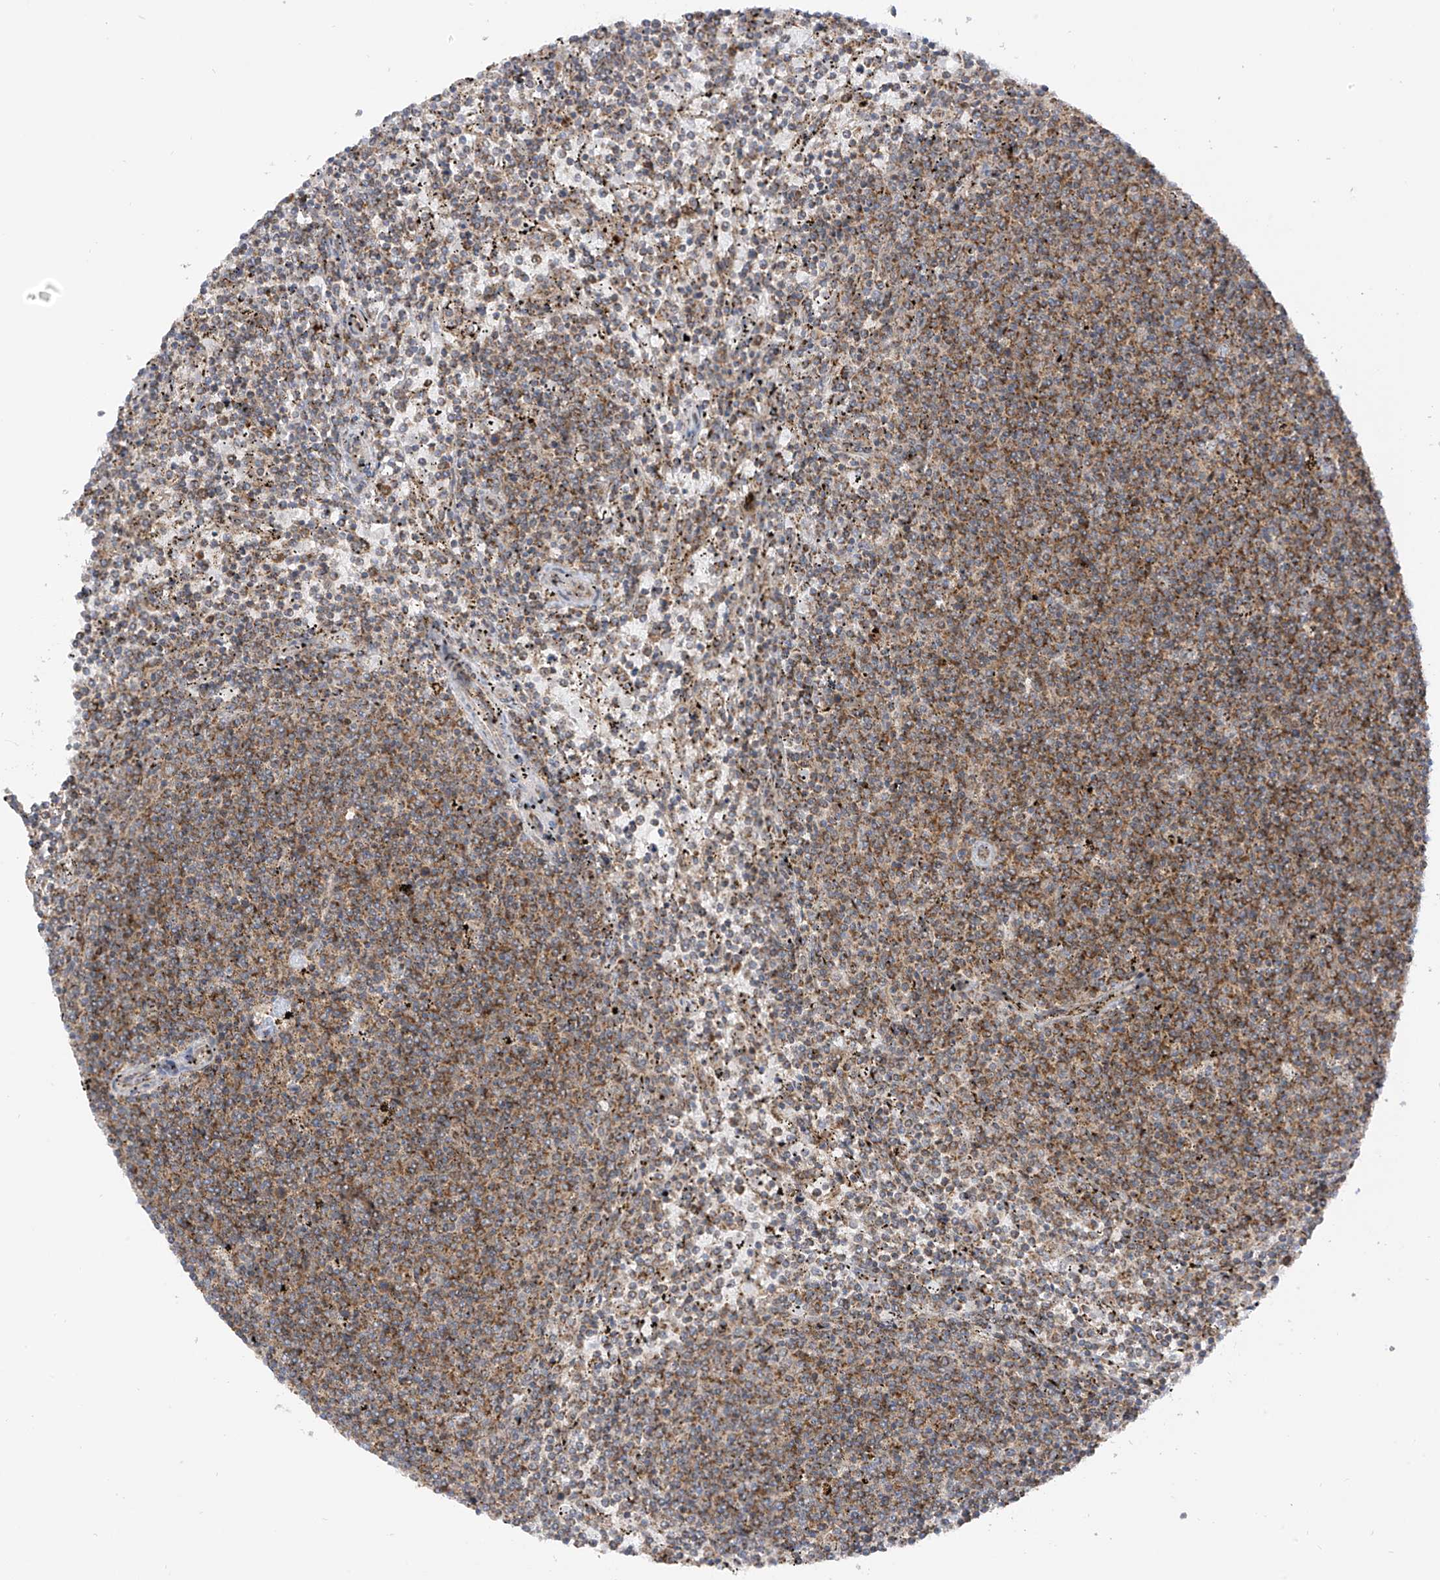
{"staining": {"intensity": "moderate", "quantity": "25%-75%", "location": "cytoplasmic/membranous"}, "tissue": "lymphoma", "cell_type": "Tumor cells", "image_type": "cancer", "snomed": [{"axis": "morphology", "description": "Malignant lymphoma, non-Hodgkin's type, Low grade"}, {"axis": "topography", "description": "Spleen"}], "caption": "Human lymphoma stained with a brown dye shows moderate cytoplasmic/membranous positive staining in about 25%-75% of tumor cells.", "gene": "REPS1", "patient": {"sex": "female", "age": 50}}